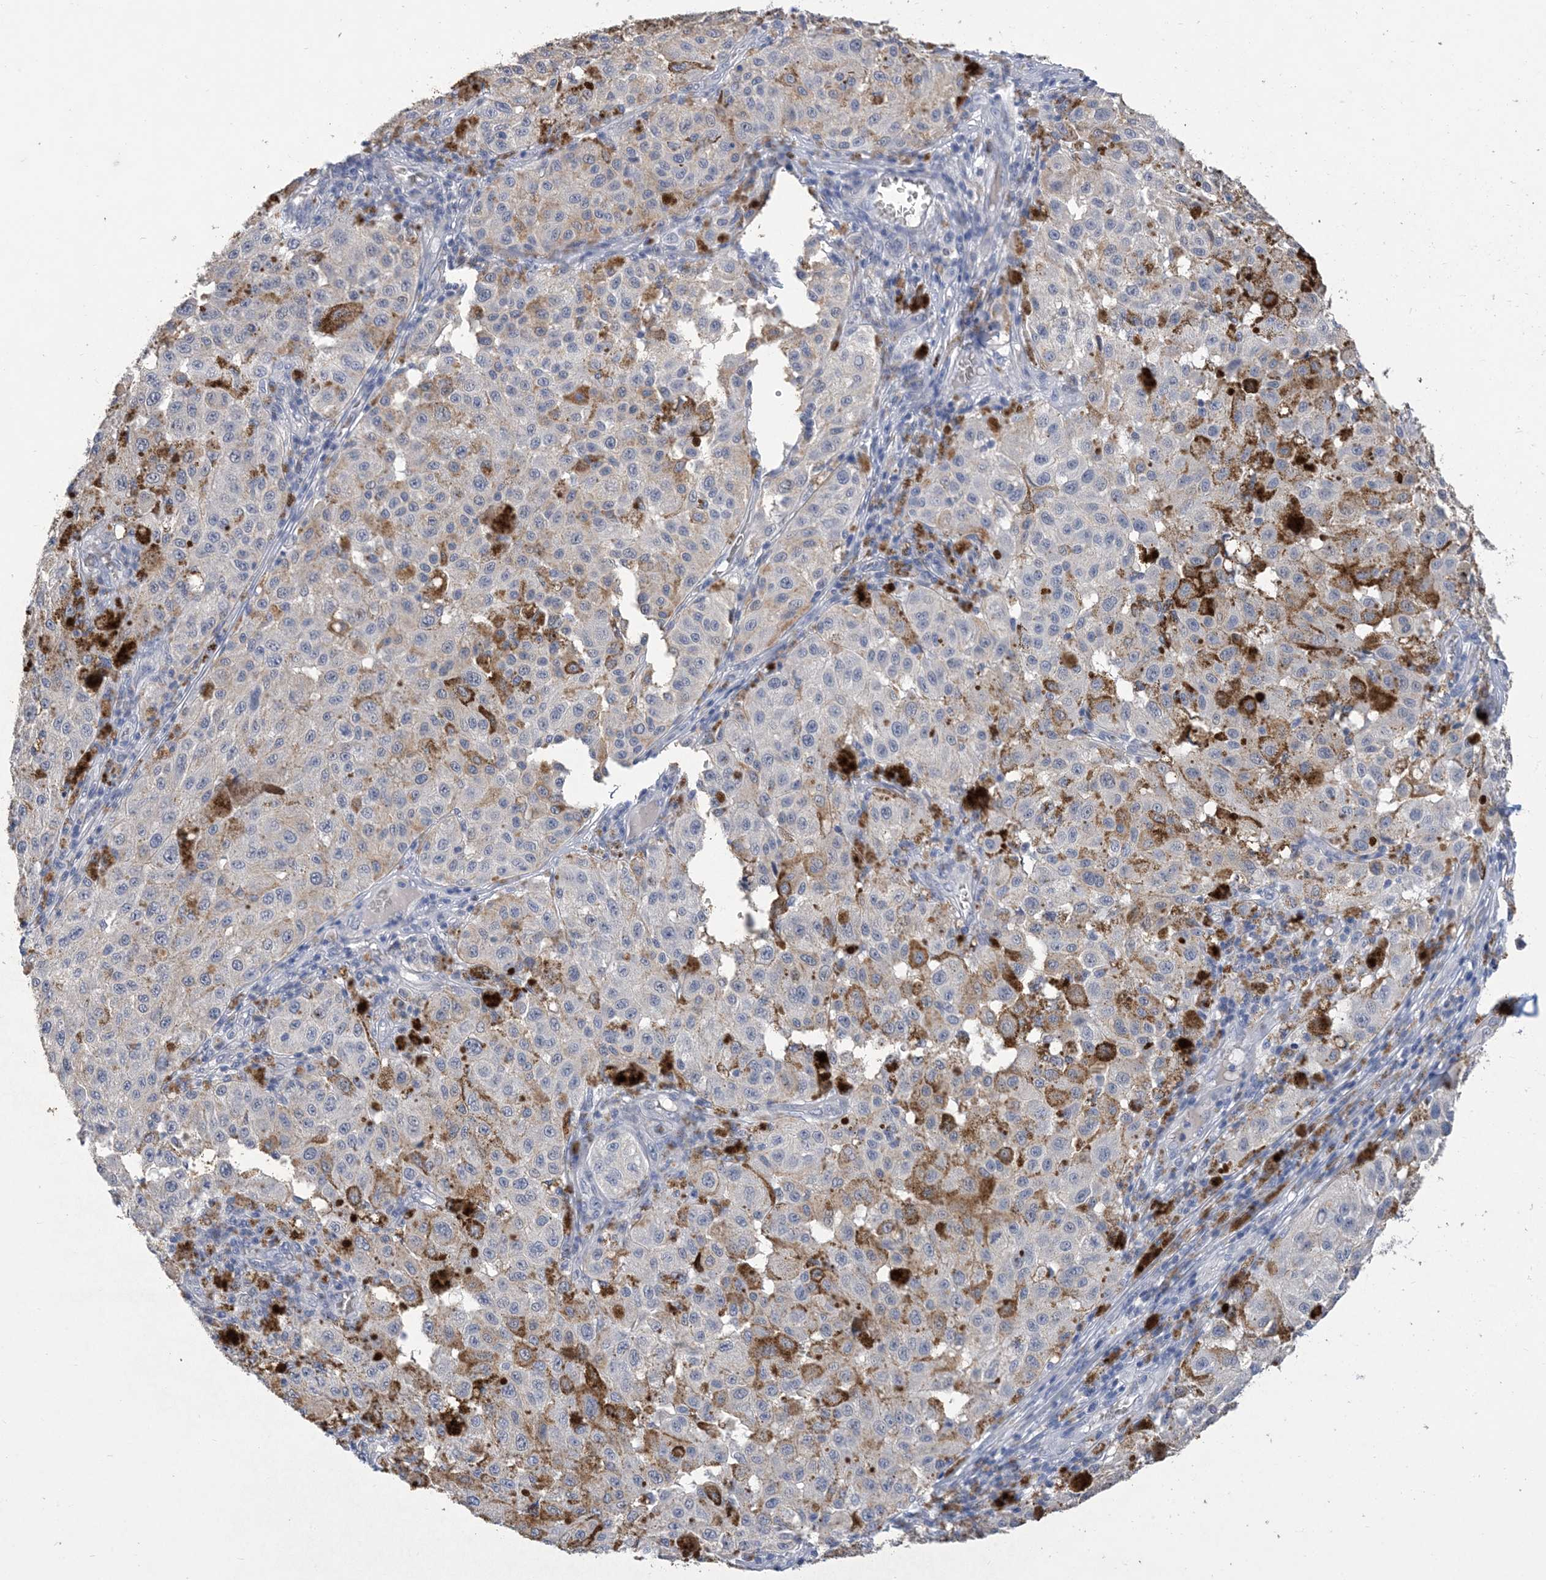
{"staining": {"intensity": "negative", "quantity": "none", "location": "none"}, "tissue": "melanoma", "cell_type": "Tumor cells", "image_type": "cancer", "snomed": [{"axis": "morphology", "description": "Malignant melanoma, NOS"}, {"axis": "topography", "description": "Skin"}], "caption": "Malignant melanoma stained for a protein using immunohistochemistry reveals no staining tumor cells.", "gene": "DSC3", "patient": {"sex": "female", "age": 64}}